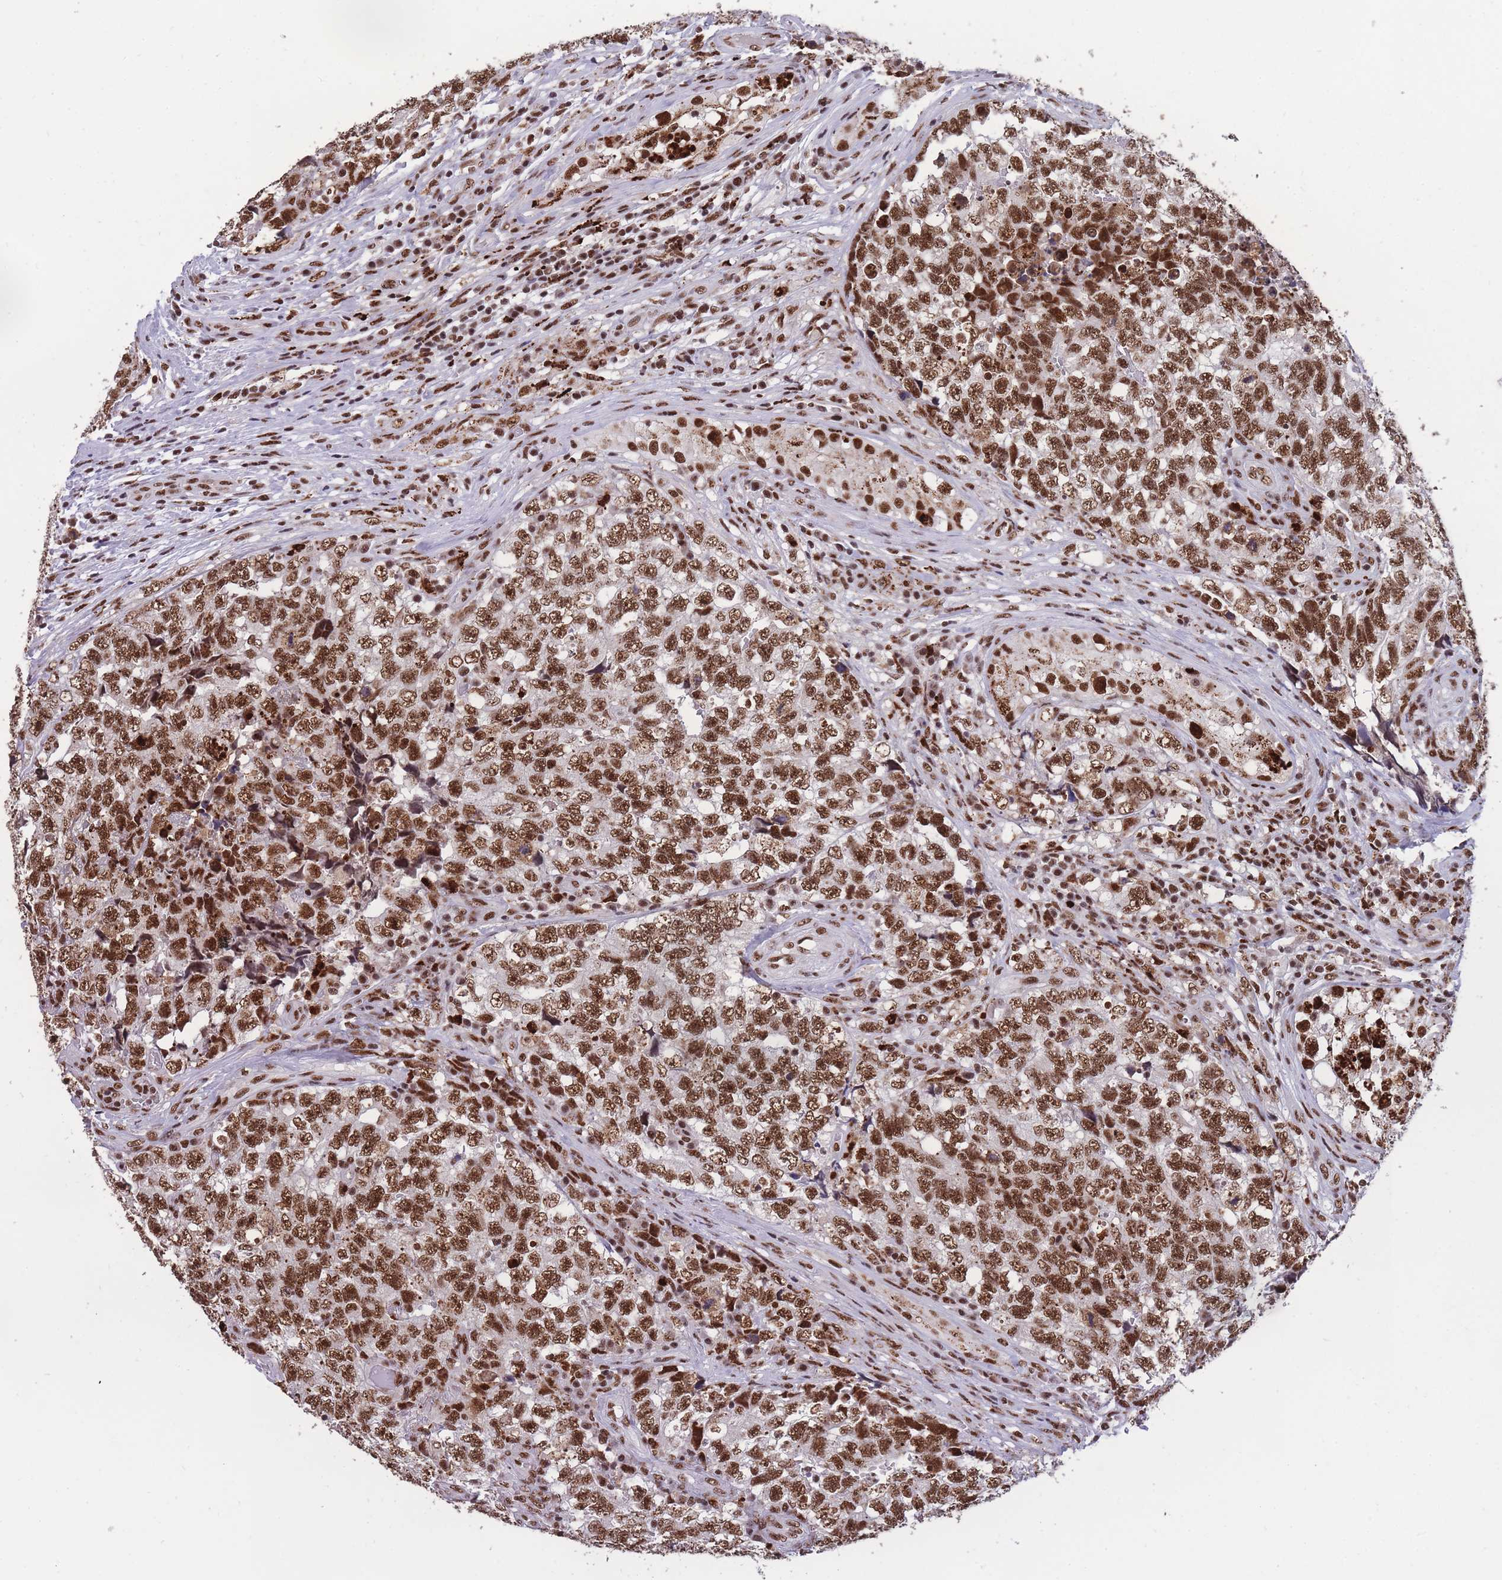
{"staining": {"intensity": "strong", "quantity": ">75%", "location": "nuclear"}, "tissue": "testis cancer", "cell_type": "Tumor cells", "image_type": "cancer", "snomed": [{"axis": "morphology", "description": "Carcinoma, Embryonal, NOS"}, {"axis": "topography", "description": "Testis"}], "caption": "Immunohistochemistry (IHC) photomicrograph of neoplastic tissue: testis cancer stained using immunohistochemistry exhibits high levels of strong protein expression localized specifically in the nuclear of tumor cells, appearing as a nuclear brown color.", "gene": "PRPF19", "patient": {"sex": "male", "age": 31}}